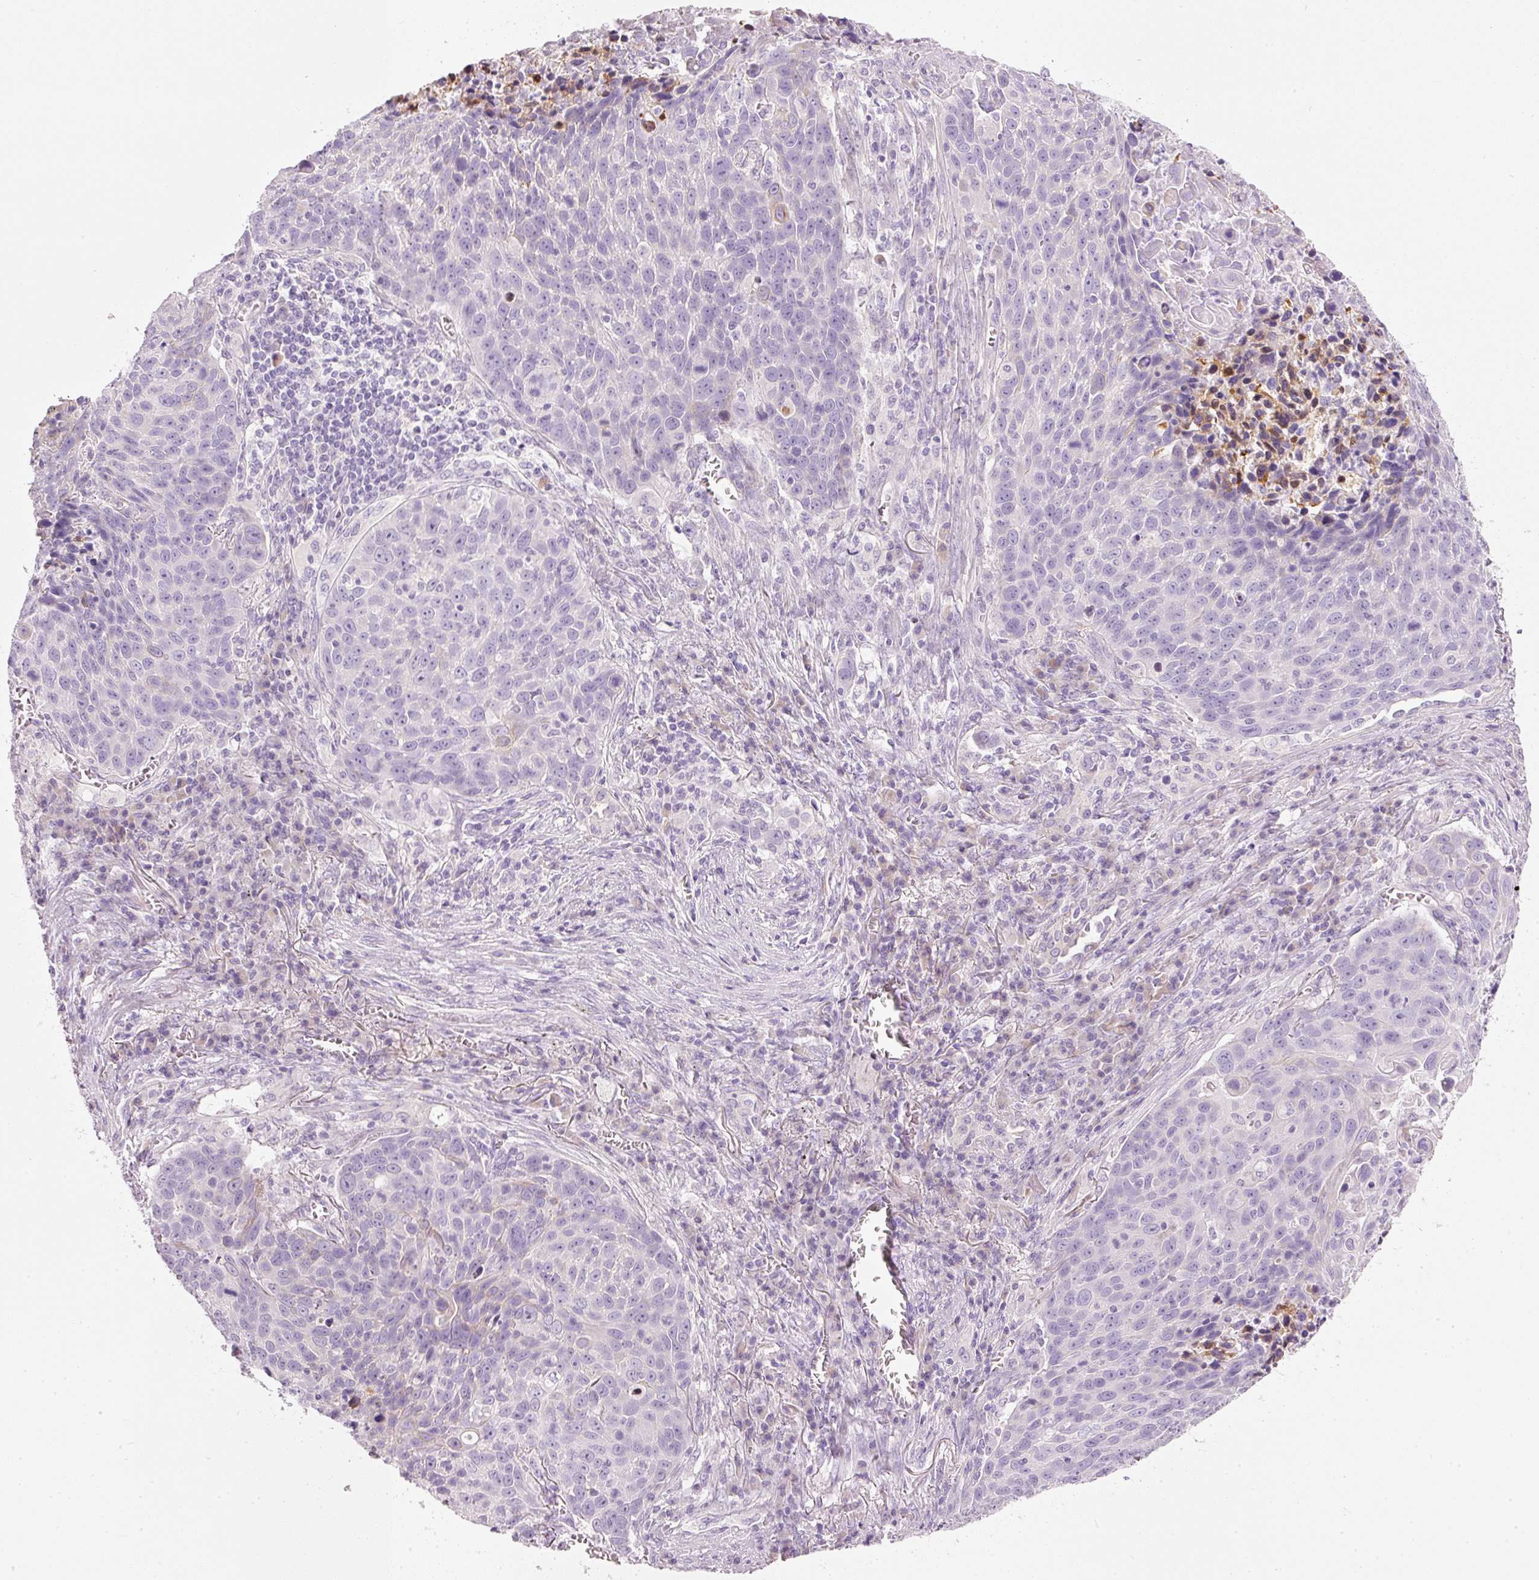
{"staining": {"intensity": "negative", "quantity": "none", "location": "none"}, "tissue": "lung cancer", "cell_type": "Tumor cells", "image_type": "cancer", "snomed": [{"axis": "morphology", "description": "Squamous cell carcinoma, NOS"}, {"axis": "topography", "description": "Lung"}], "caption": "Image shows no significant protein positivity in tumor cells of lung squamous cell carcinoma.", "gene": "PDXDC1", "patient": {"sex": "male", "age": 78}}